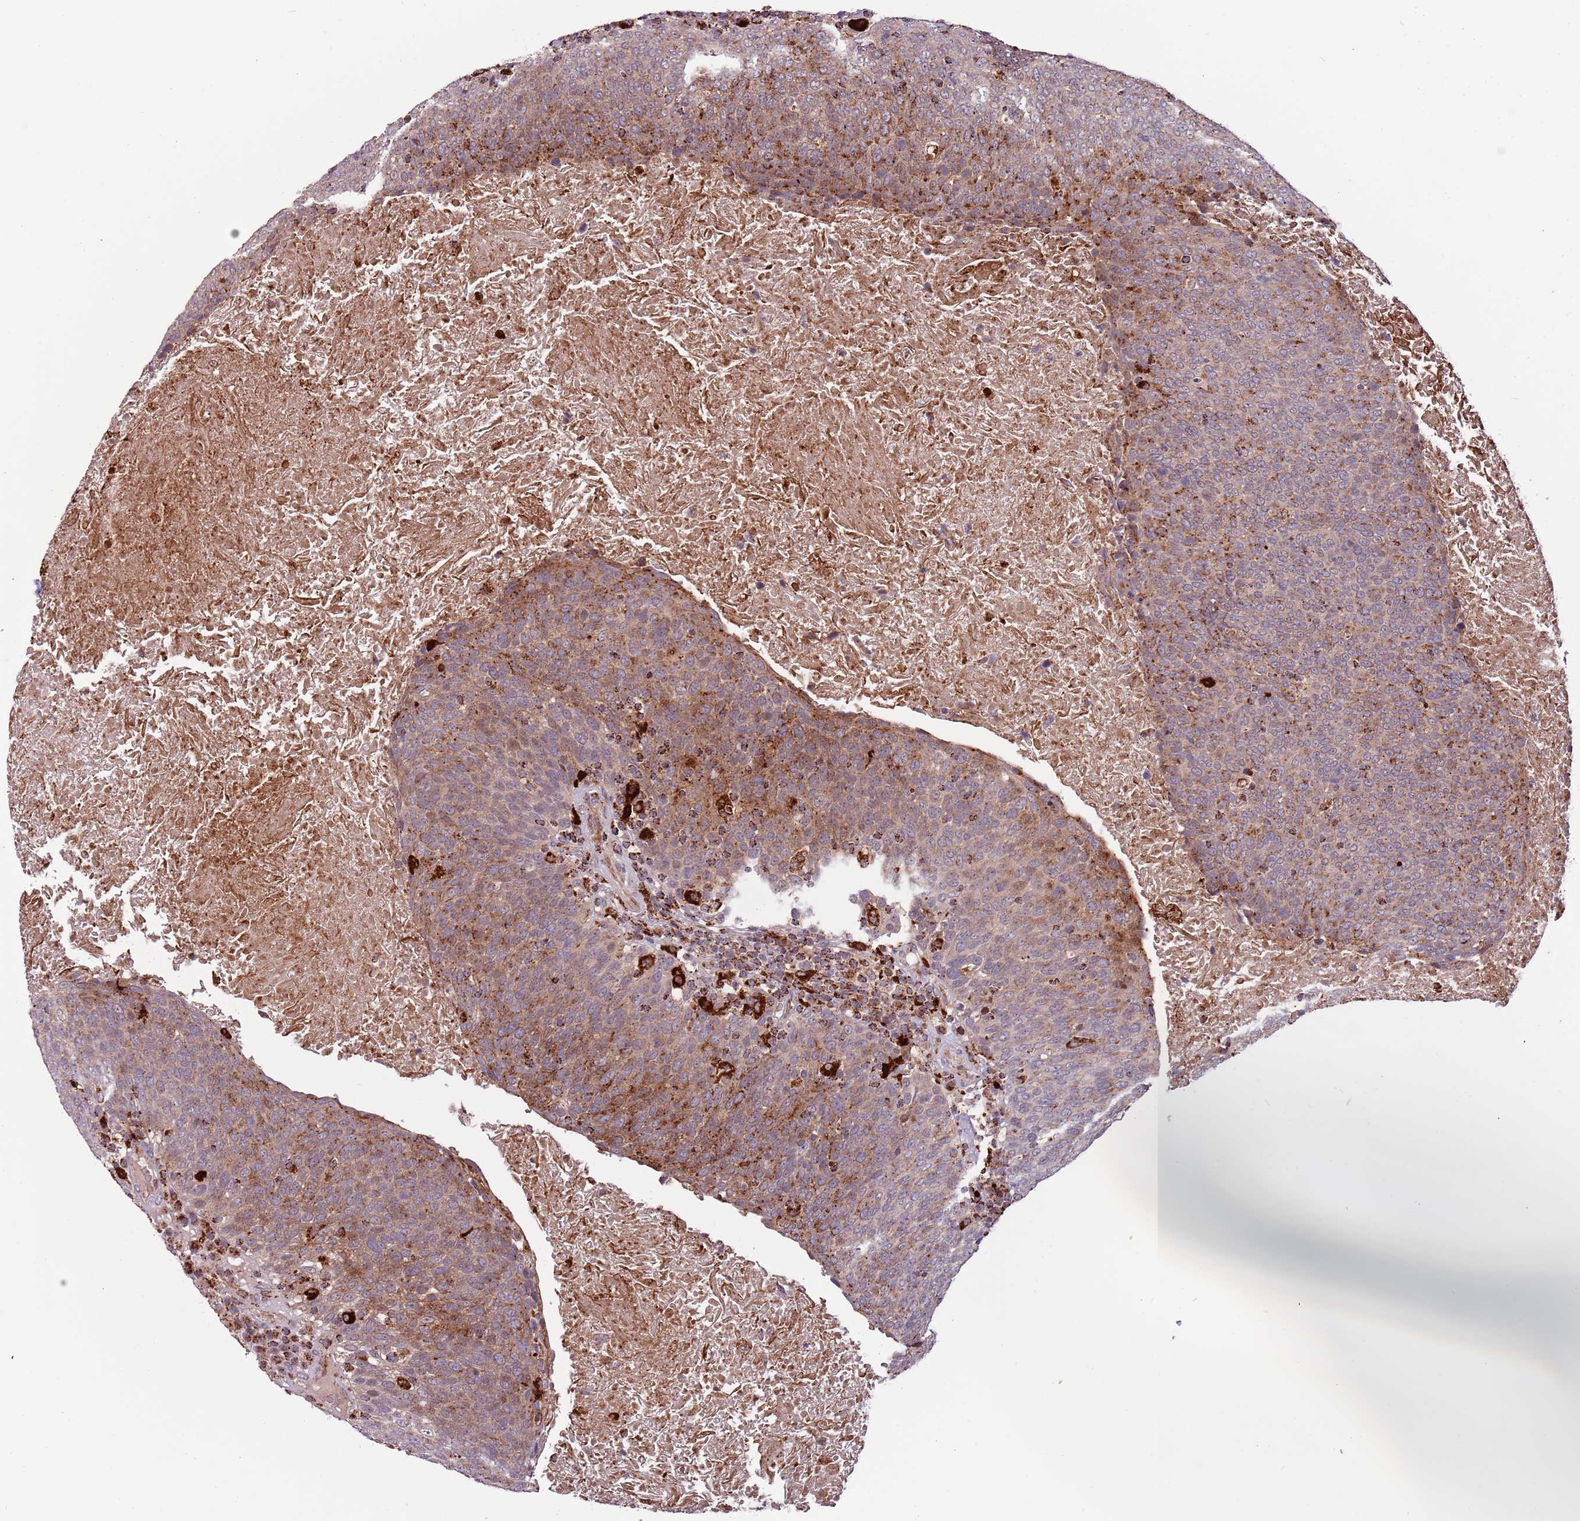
{"staining": {"intensity": "moderate", "quantity": ">75%", "location": "cytoplasmic/membranous"}, "tissue": "head and neck cancer", "cell_type": "Tumor cells", "image_type": "cancer", "snomed": [{"axis": "morphology", "description": "Squamous cell carcinoma, NOS"}, {"axis": "morphology", "description": "Squamous cell carcinoma, metastatic, NOS"}, {"axis": "topography", "description": "Lymph node"}, {"axis": "topography", "description": "Head-Neck"}], "caption": "A brown stain highlights moderate cytoplasmic/membranous expression of a protein in metastatic squamous cell carcinoma (head and neck) tumor cells. The staining was performed using DAB to visualize the protein expression in brown, while the nuclei were stained in blue with hematoxylin (Magnification: 20x).", "gene": "ULK3", "patient": {"sex": "male", "age": 62}}